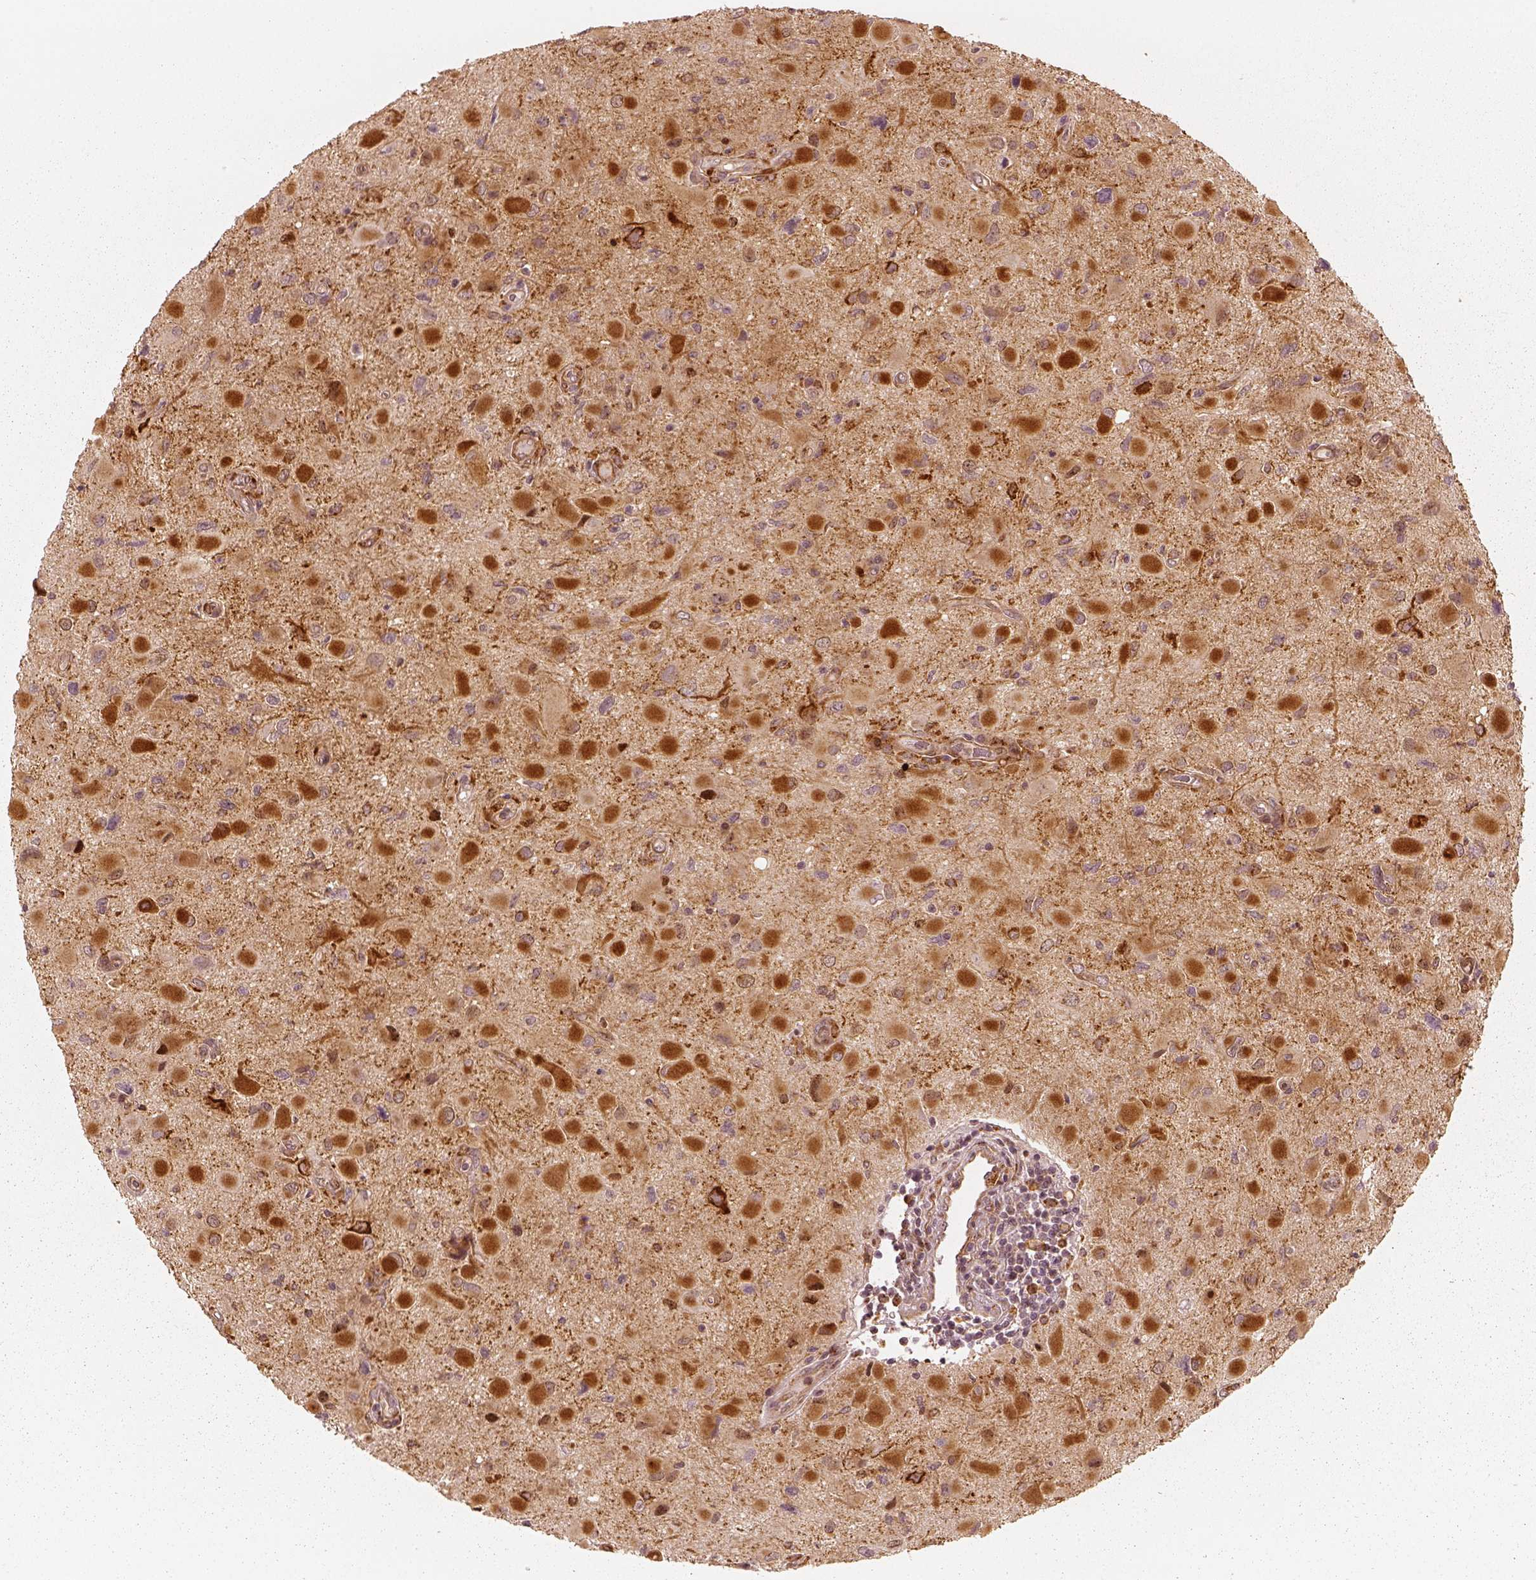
{"staining": {"intensity": "strong", "quantity": ">75%", "location": "cytoplasmic/membranous"}, "tissue": "glioma", "cell_type": "Tumor cells", "image_type": "cancer", "snomed": [{"axis": "morphology", "description": "Glioma, malignant, Low grade"}, {"axis": "topography", "description": "Brain"}], "caption": "This is a histology image of immunohistochemistry (IHC) staining of malignant glioma (low-grade), which shows strong staining in the cytoplasmic/membranous of tumor cells.", "gene": "SLC12A9", "patient": {"sex": "female", "age": 32}}